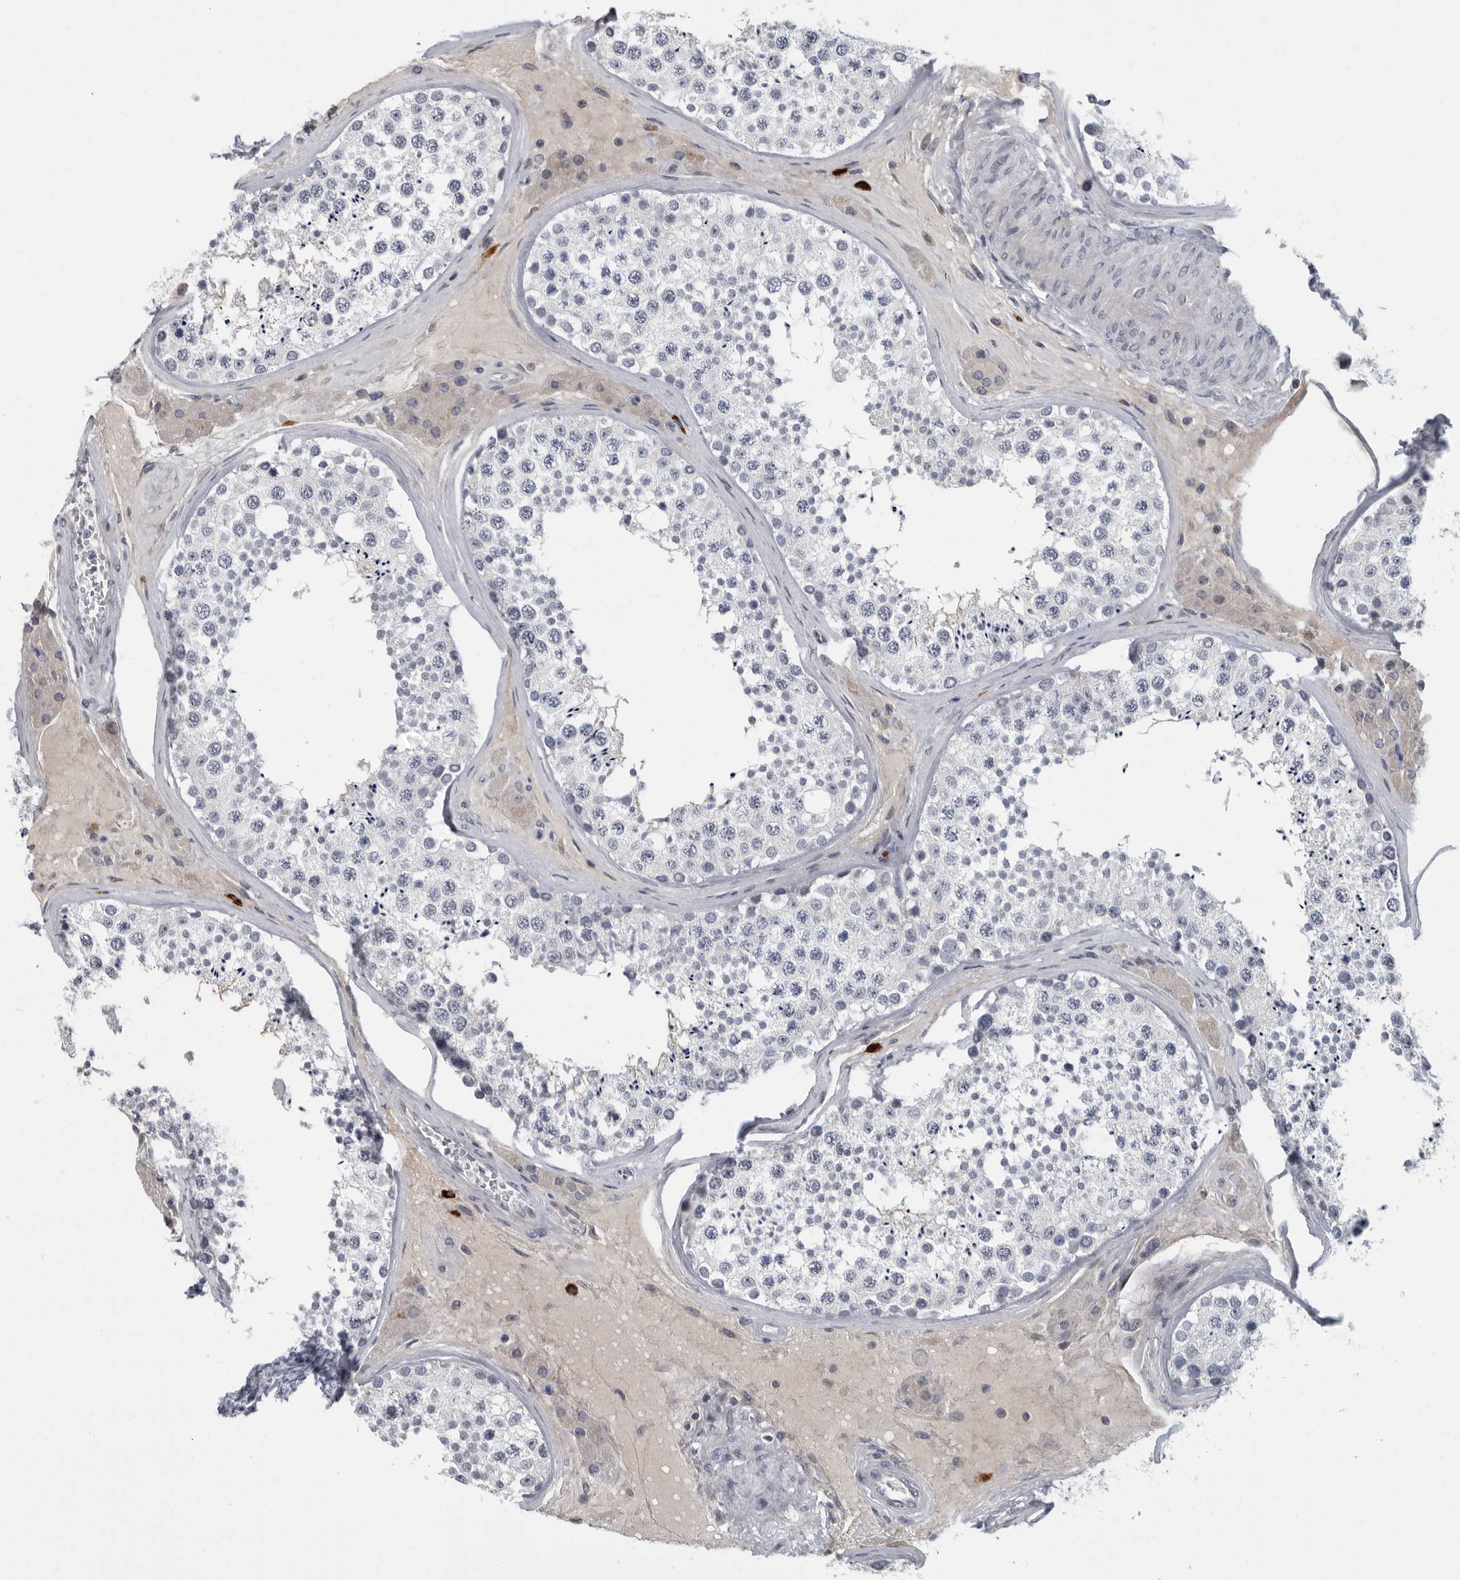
{"staining": {"intensity": "negative", "quantity": "none", "location": "none"}, "tissue": "testis", "cell_type": "Cells in seminiferous ducts", "image_type": "normal", "snomed": [{"axis": "morphology", "description": "Normal tissue, NOS"}, {"axis": "topography", "description": "Testis"}], "caption": "DAB (3,3'-diaminobenzidine) immunohistochemical staining of benign testis shows no significant expression in cells in seminiferous ducts.", "gene": "SLC25A39", "patient": {"sex": "male", "age": 46}}